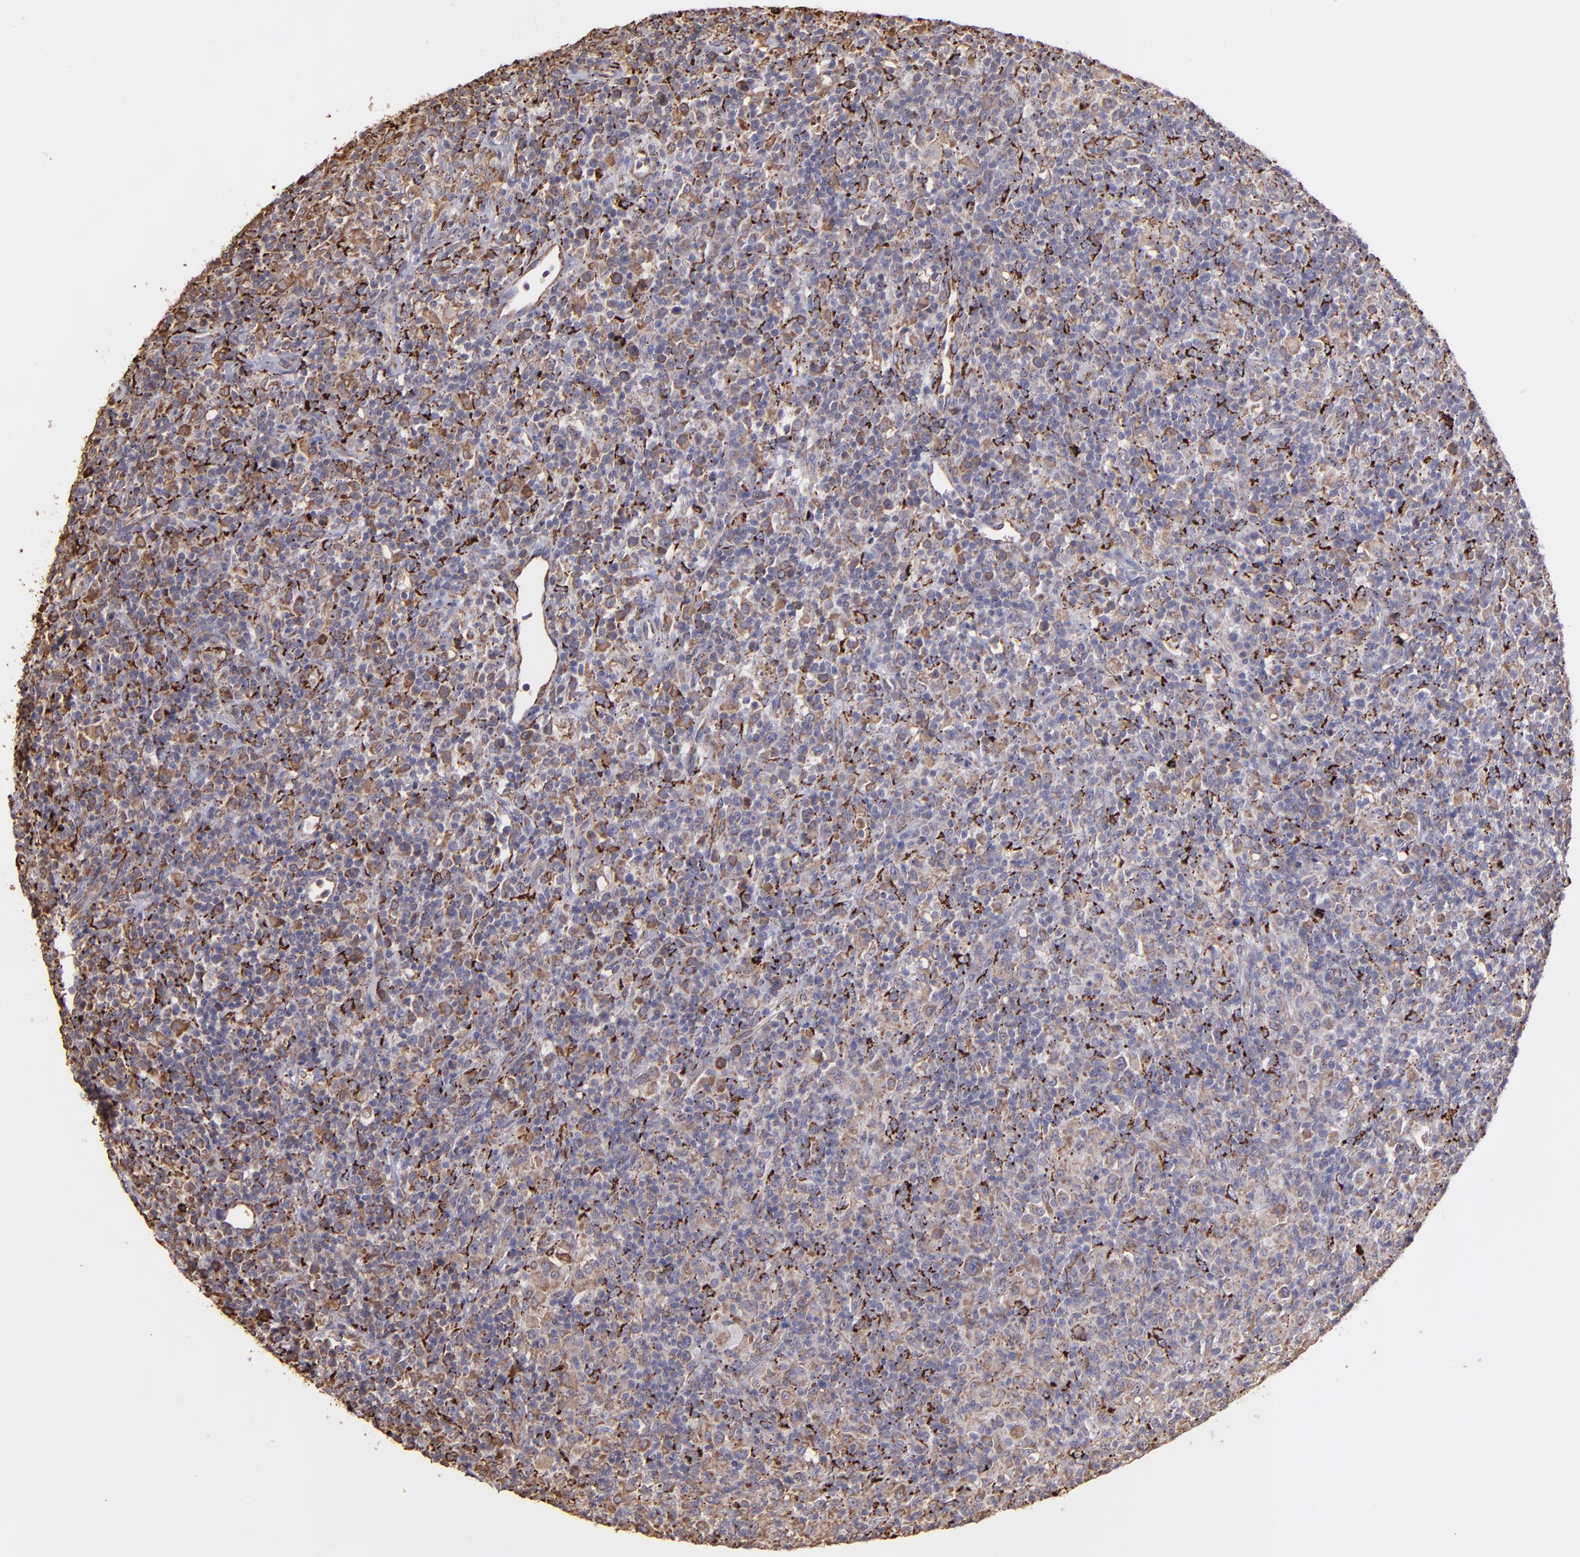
{"staining": {"intensity": "moderate", "quantity": "<25%", "location": "cytoplasmic/membranous"}, "tissue": "lymphoma", "cell_type": "Tumor cells", "image_type": "cancer", "snomed": [{"axis": "morphology", "description": "Hodgkin's disease, NOS"}, {"axis": "topography", "description": "Lymph node"}], "caption": "Immunohistochemical staining of Hodgkin's disease demonstrates low levels of moderate cytoplasmic/membranous protein expression in about <25% of tumor cells.", "gene": "MAOB", "patient": {"sex": "male", "age": 65}}